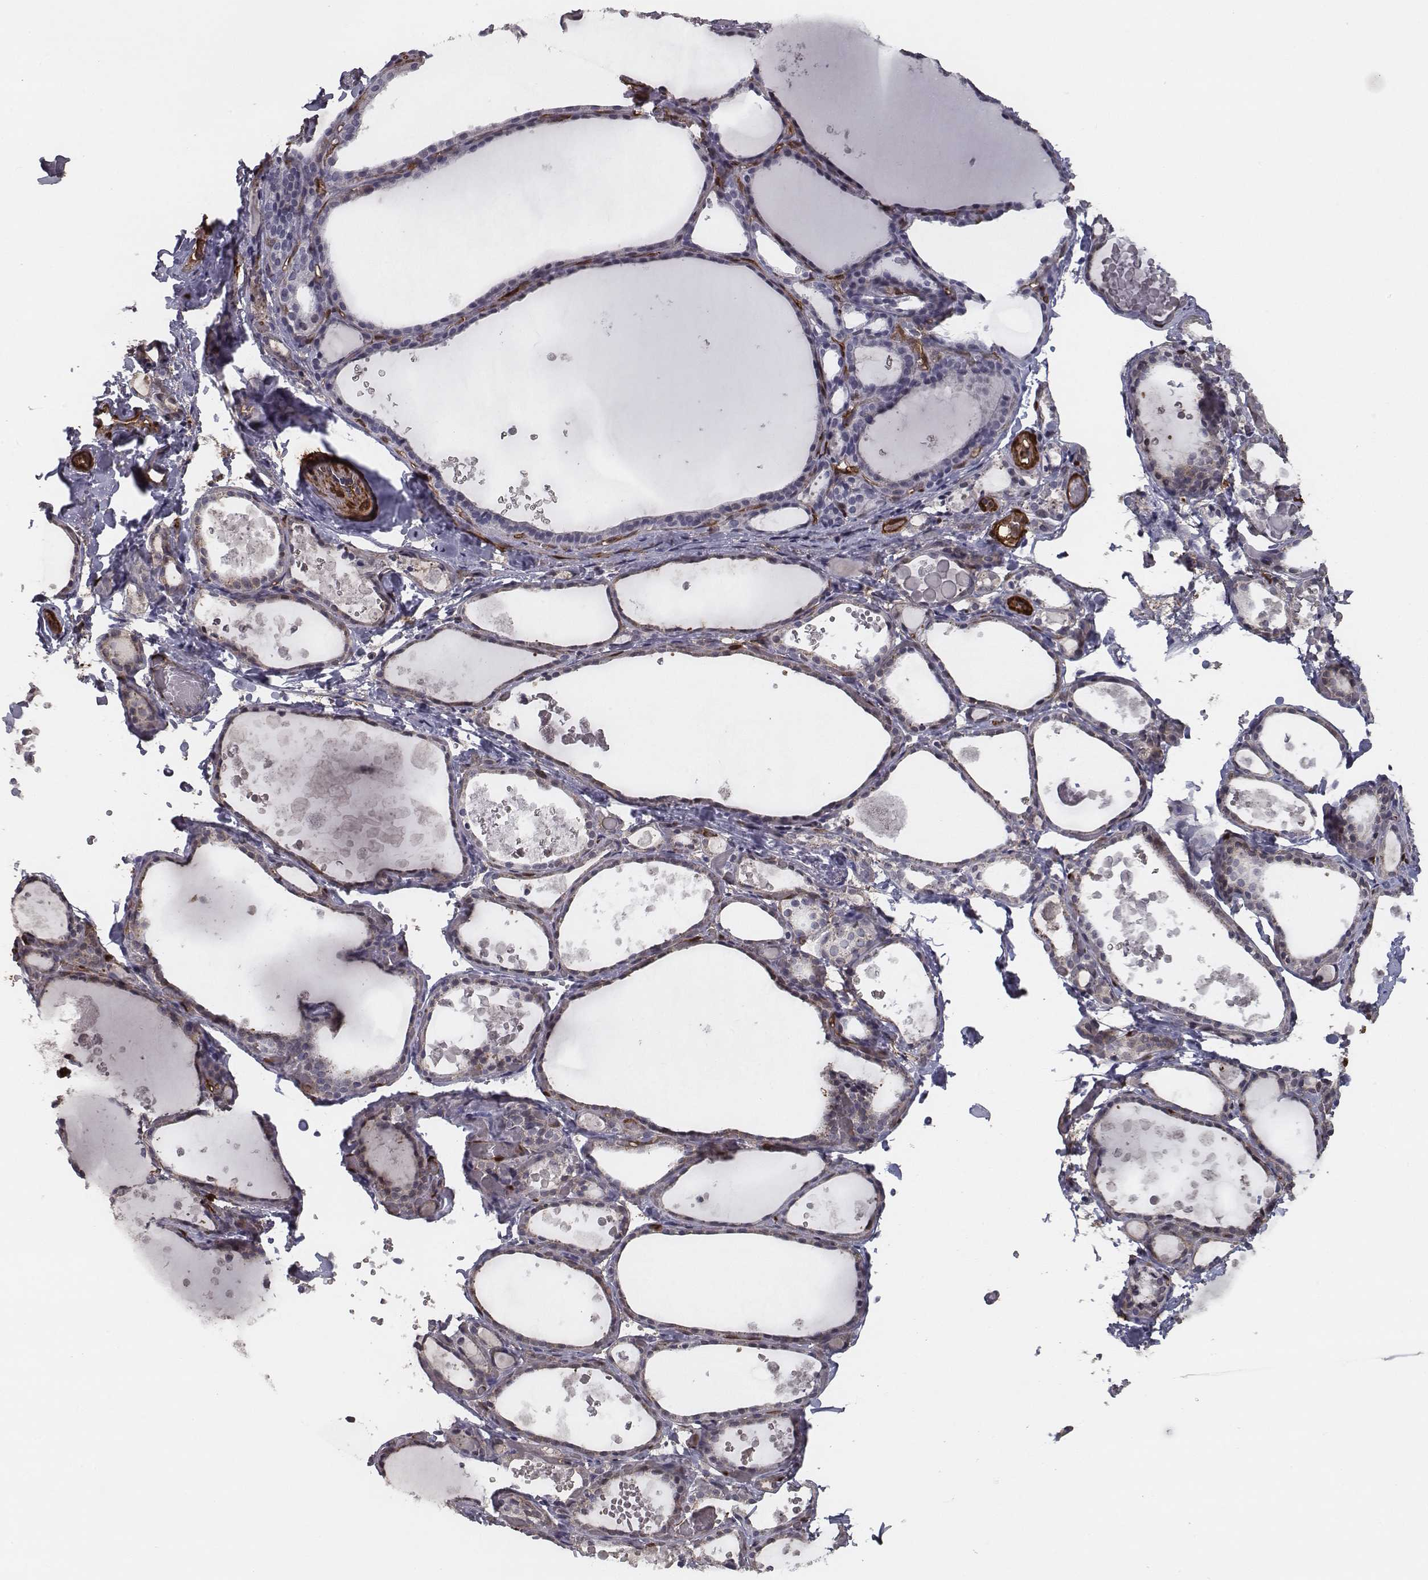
{"staining": {"intensity": "weak", "quantity": ">75%", "location": "cytoplasmic/membranous"}, "tissue": "thyroid gland", "cell_type": "Glandular cells", "image_type": "normal", "snomed": [{"axis": "morphology", "description": "Normal tissue, NOS"}, {"axis": "topography", "description": "Thyroid gland"}], "caption": "The immunohistochemical stain highlights weak cytoplasmic/membranous positivity in glandular cells of benign thyroid gland.", "gene": "ISYNA1", "patient": {"sex": "female", "age": 56}}